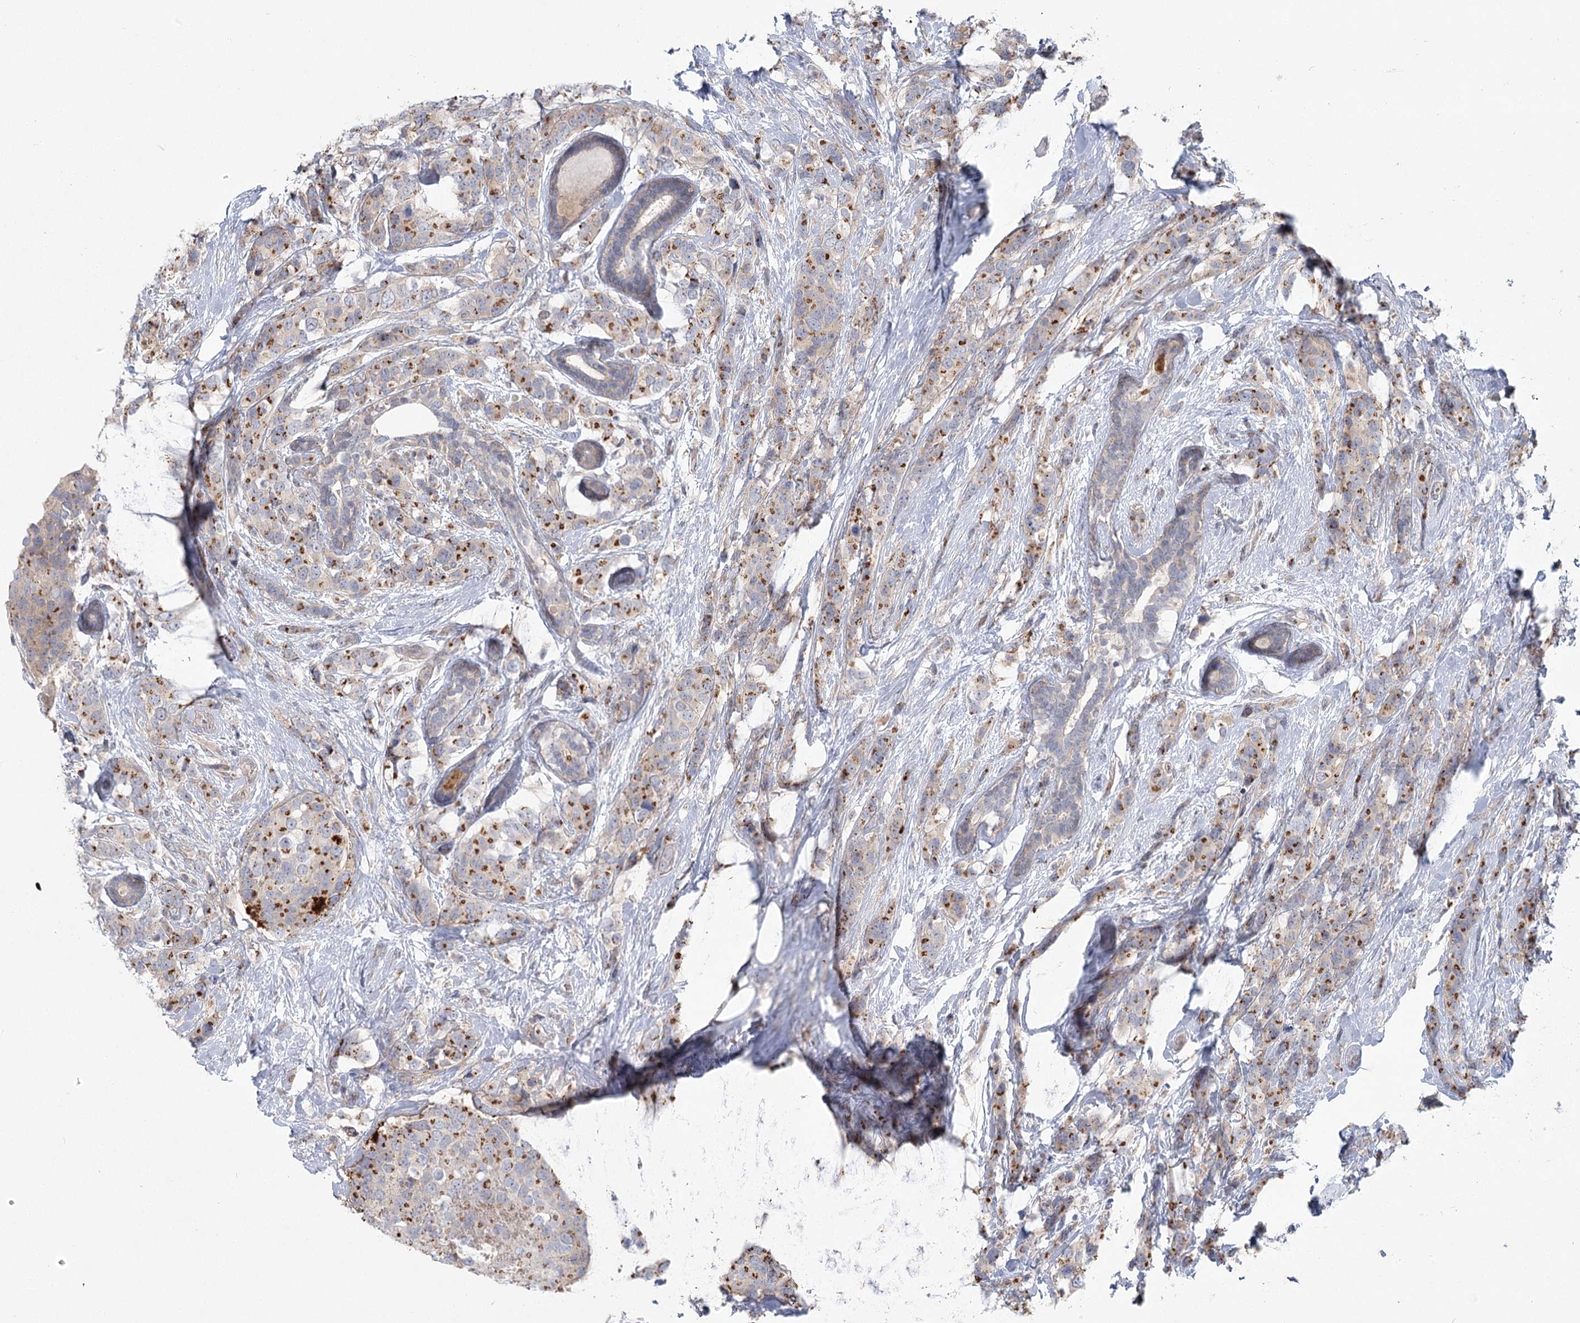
{"staining": {"intensity": "moderate", "quantity": ">75%", "location": "cytoplasmic/membranous"}, "tissue": "breast cancer", "cell_type": "Tumor cells", "image_type": "cancer", "snomed": [{"axis": "morphology", "description": "Lobular carcinoma"}, {"axis": "topography", "description": "Breast"}], "caption": "This histopathology image displays immunohistochemistry staining of breast cancer (lobular carcinoma), with medium moderate cytoplasmic/membranous expression in about >75% of tumor cells.", "gene": "SPINK13", "patient": {"sex": "female", "age": 59}}